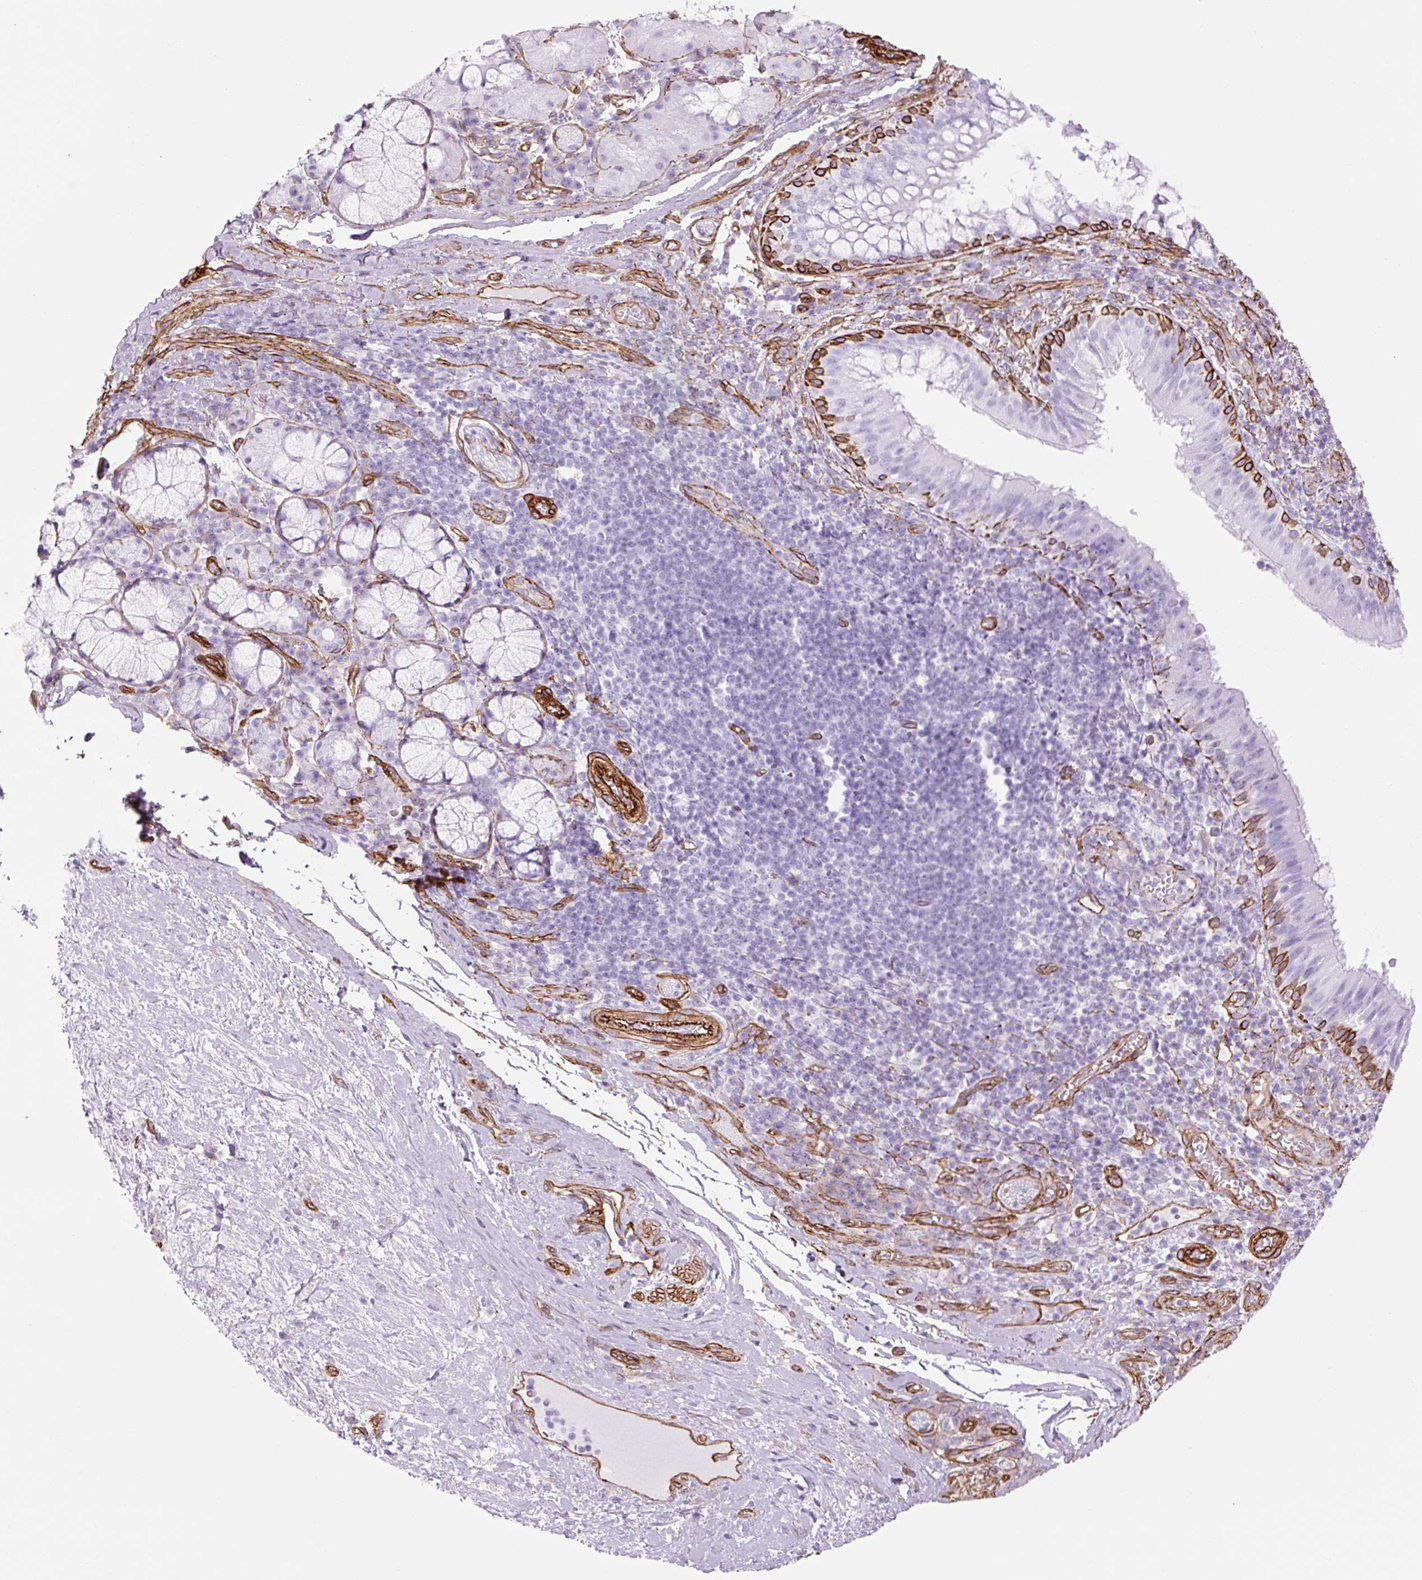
{"staining": {"intensity": "strong", "quantity": "<25%", "location": "cytoplasmic/membranous"}, "tissue": "bronchus", "cell_type": "Respiratory epithelial cells", "image_type": "normal", "snomed": [{"axis": "morphology", "description": "Normal tissue, NOS"}, {"axis": "topography", "description": "Cartilage tissue"}, {"axis": "topography", "description": "Bronchus"}], "caption": "A photomicrograph of bronchus stained for a protein shows strong cytoplasmic/membranous brown staining in respiratory epithelial cells.", "gene": "CAV1", "patient": {"sex": "male", "age": 56}}